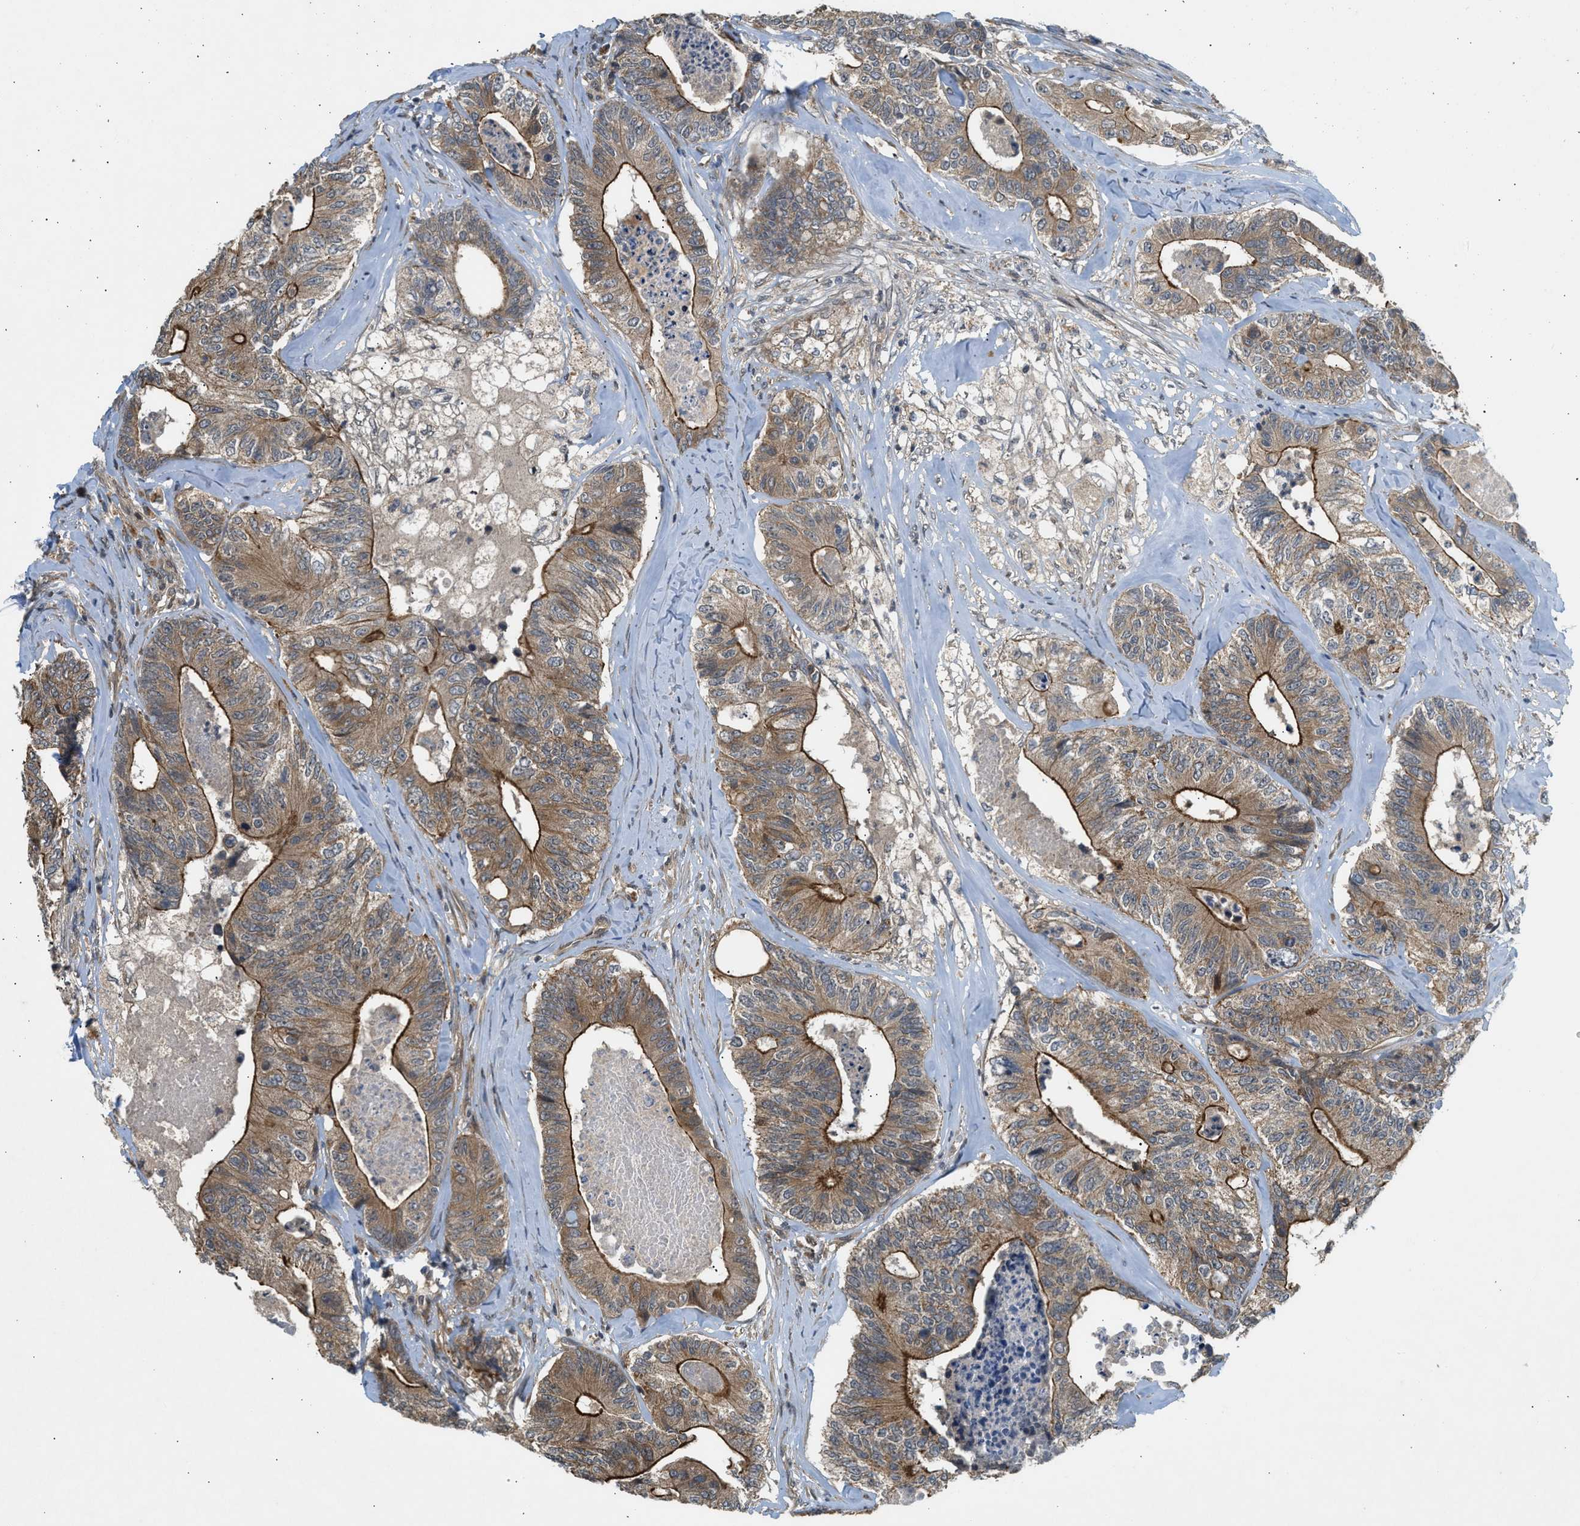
{"staining": {"intensity": "strong", "quantity": ">75%", "location": "cytoplasmic/membranous"}, "tissue": "colorectal cancer", "cell_type": "Tumor cells", "image_type": "cancer", "snomed": [{"axis": "morphology", "description": "Adenocarcinoma, NOS"}, {"axis": "topography", "description": "Colon"}], "caption": "Colorectal cancer (adenocarcinoma) stained for a protein exhibits strong cytoplasmic/membranous positivity in tumor cells. The protein is shown in brown color, while the nuclei are stained blue.", "gene": "ADCY8", "patient": {"sex": "female", "age": 67}}